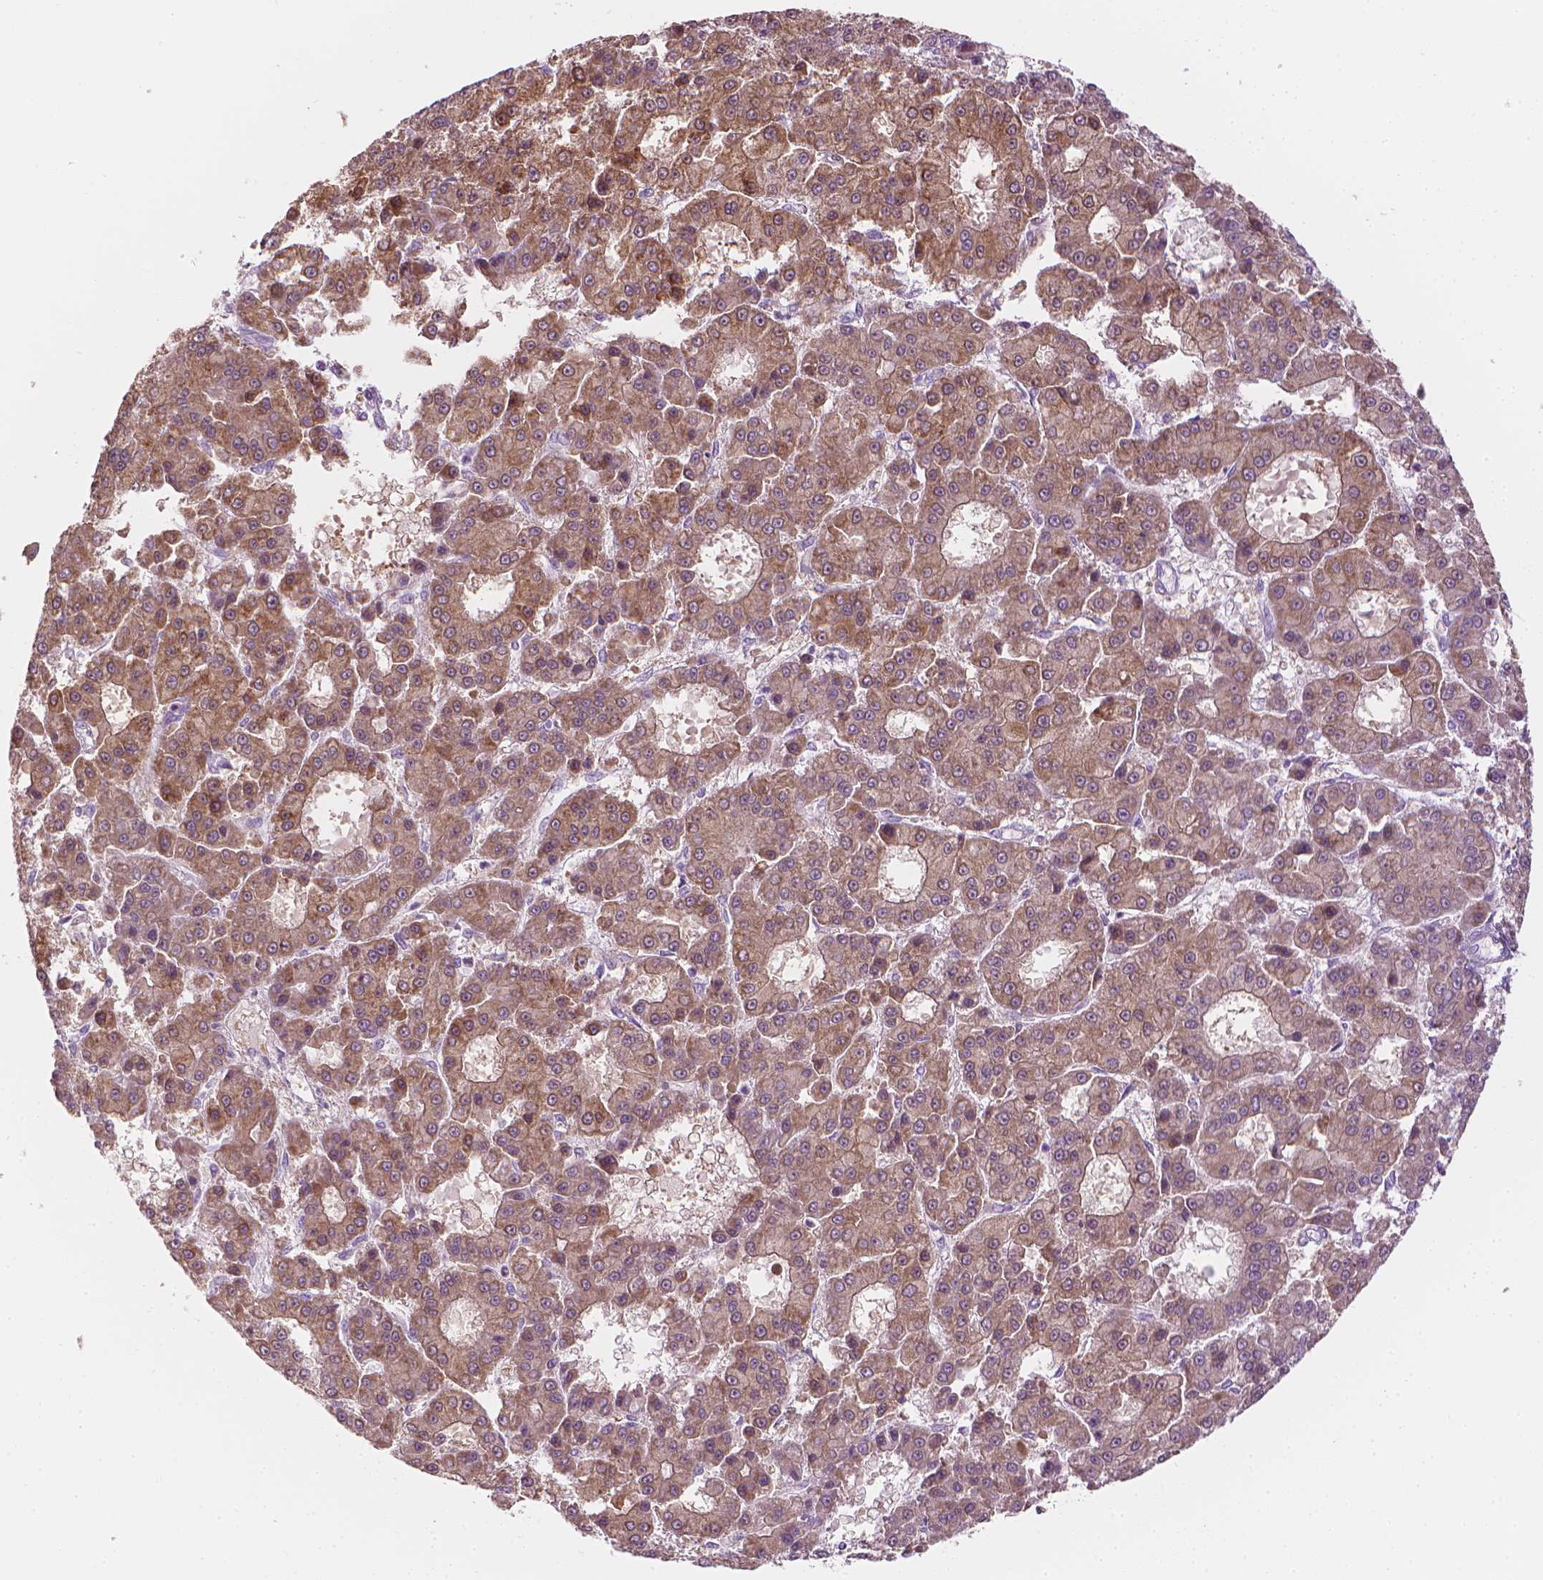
{"staining": {"intensity": "moderate", "quantity": ">75%", "location": "cytoplasmic/membranous"}, "tissue": "liver cancer", "cell_type": "Tumor cells", "image_type": "cancer", "snomed": [{"axis": "morphology", "description": "Carcinoma, Hepatocellular, NOS"}, {"axis": "topography", "description": "Liver"}], "caption": "A medium amount of moderate cytoplasmic/membranous positivity is identified in approximately >75% of tumor cells in liver hepatocellular carcinoma tissue.", "gene": "SHMT1", "patient": {"sex": "male", "age": 70}}